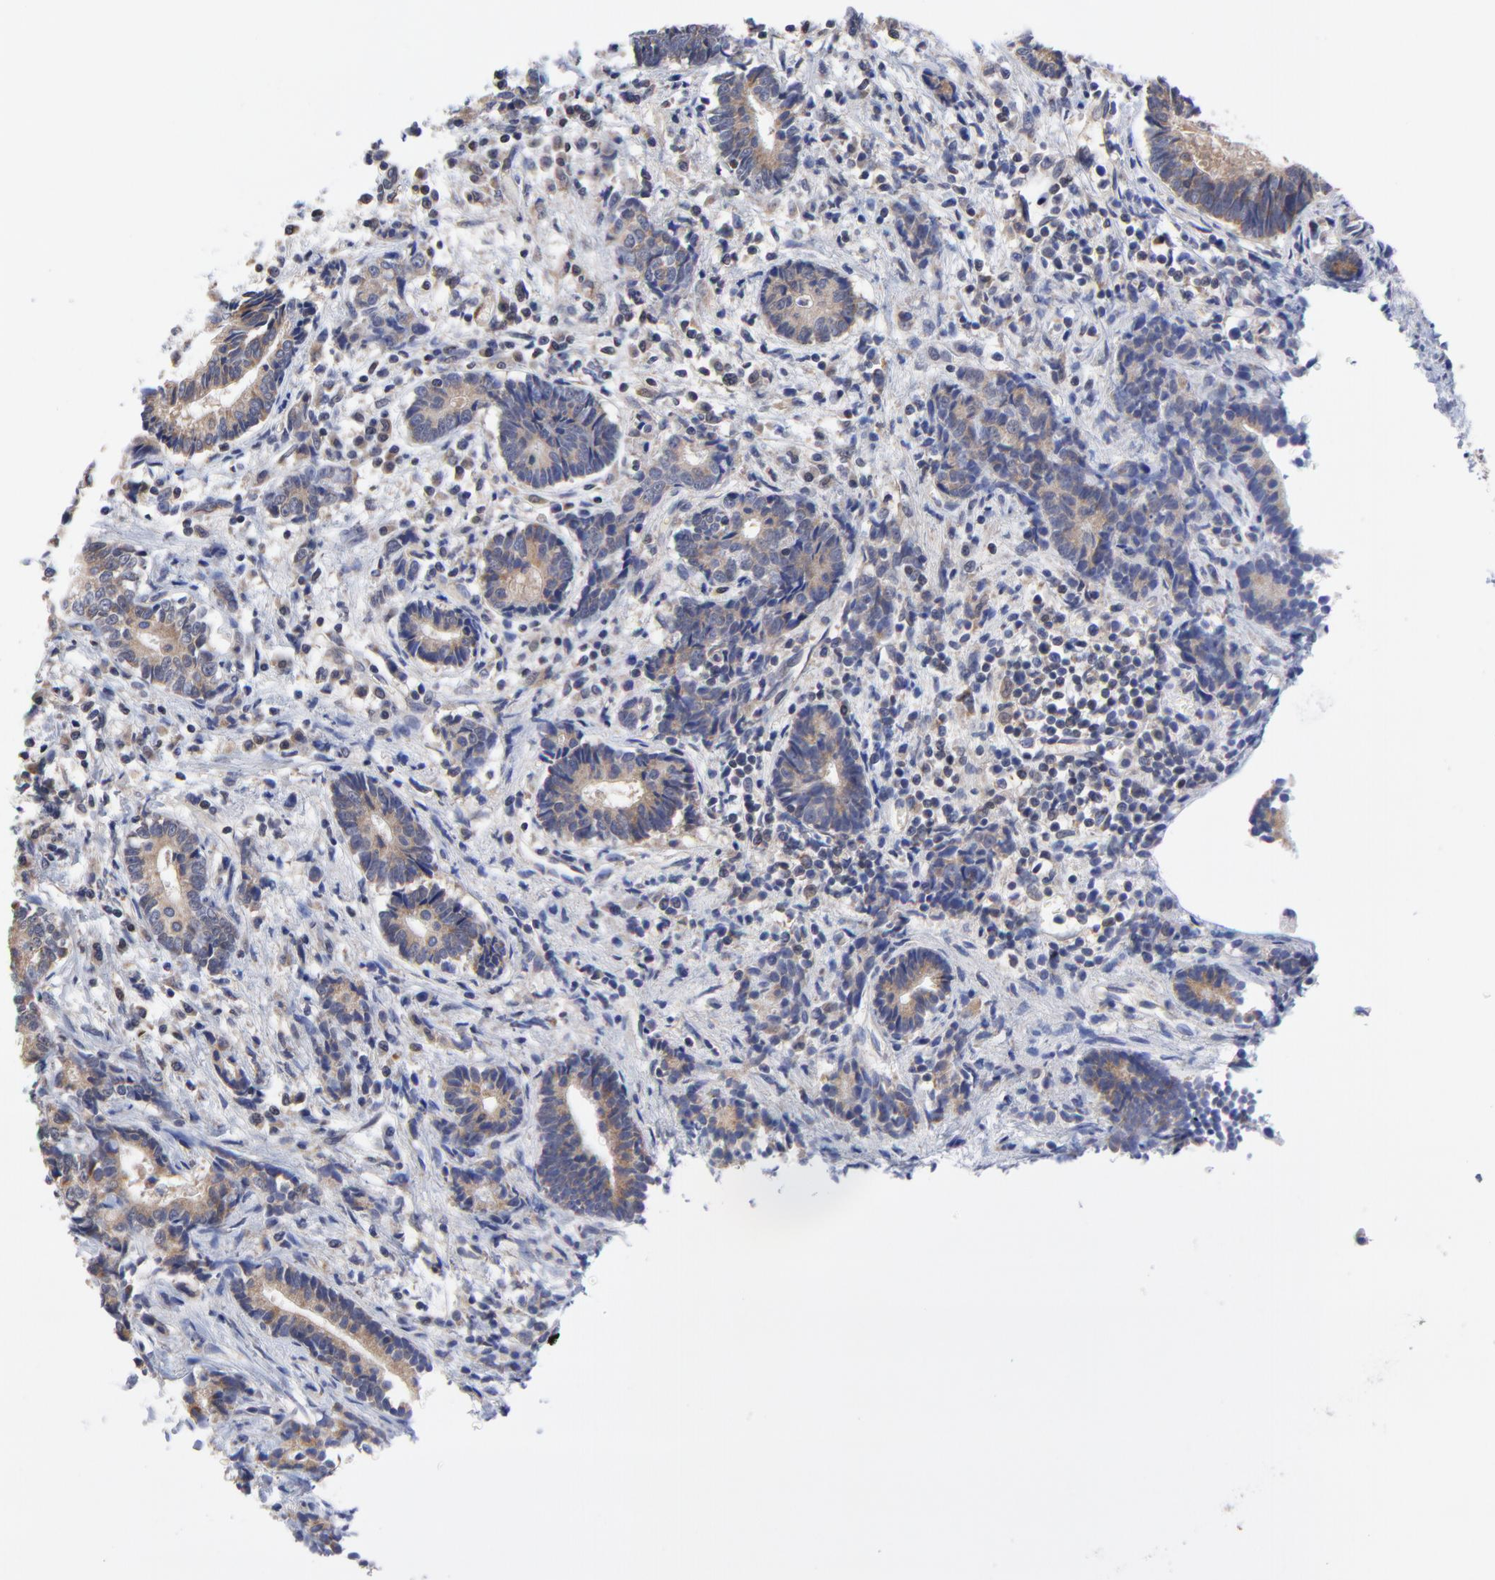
{"staining": {"intensity": "weak", "quantity": ">75%", "location": "cytoplasmic/membranous"}, "tissue": "liver cancer", "cell_type": "Tumor cells", "image_type": "cancer", "snomed": [{"axis": "morphology", "description": "Cholangiocarcinoma"}, {"axis": "topography", "description": "Liver"}], "caption": "A brown stain shows weak cytoplasmic/membranous expression of a protein in liver cancer (cholangiocarcinoma) tumor cells.", "gene": "PCMT1", "patient": {"sex": "male", "age": 57}}